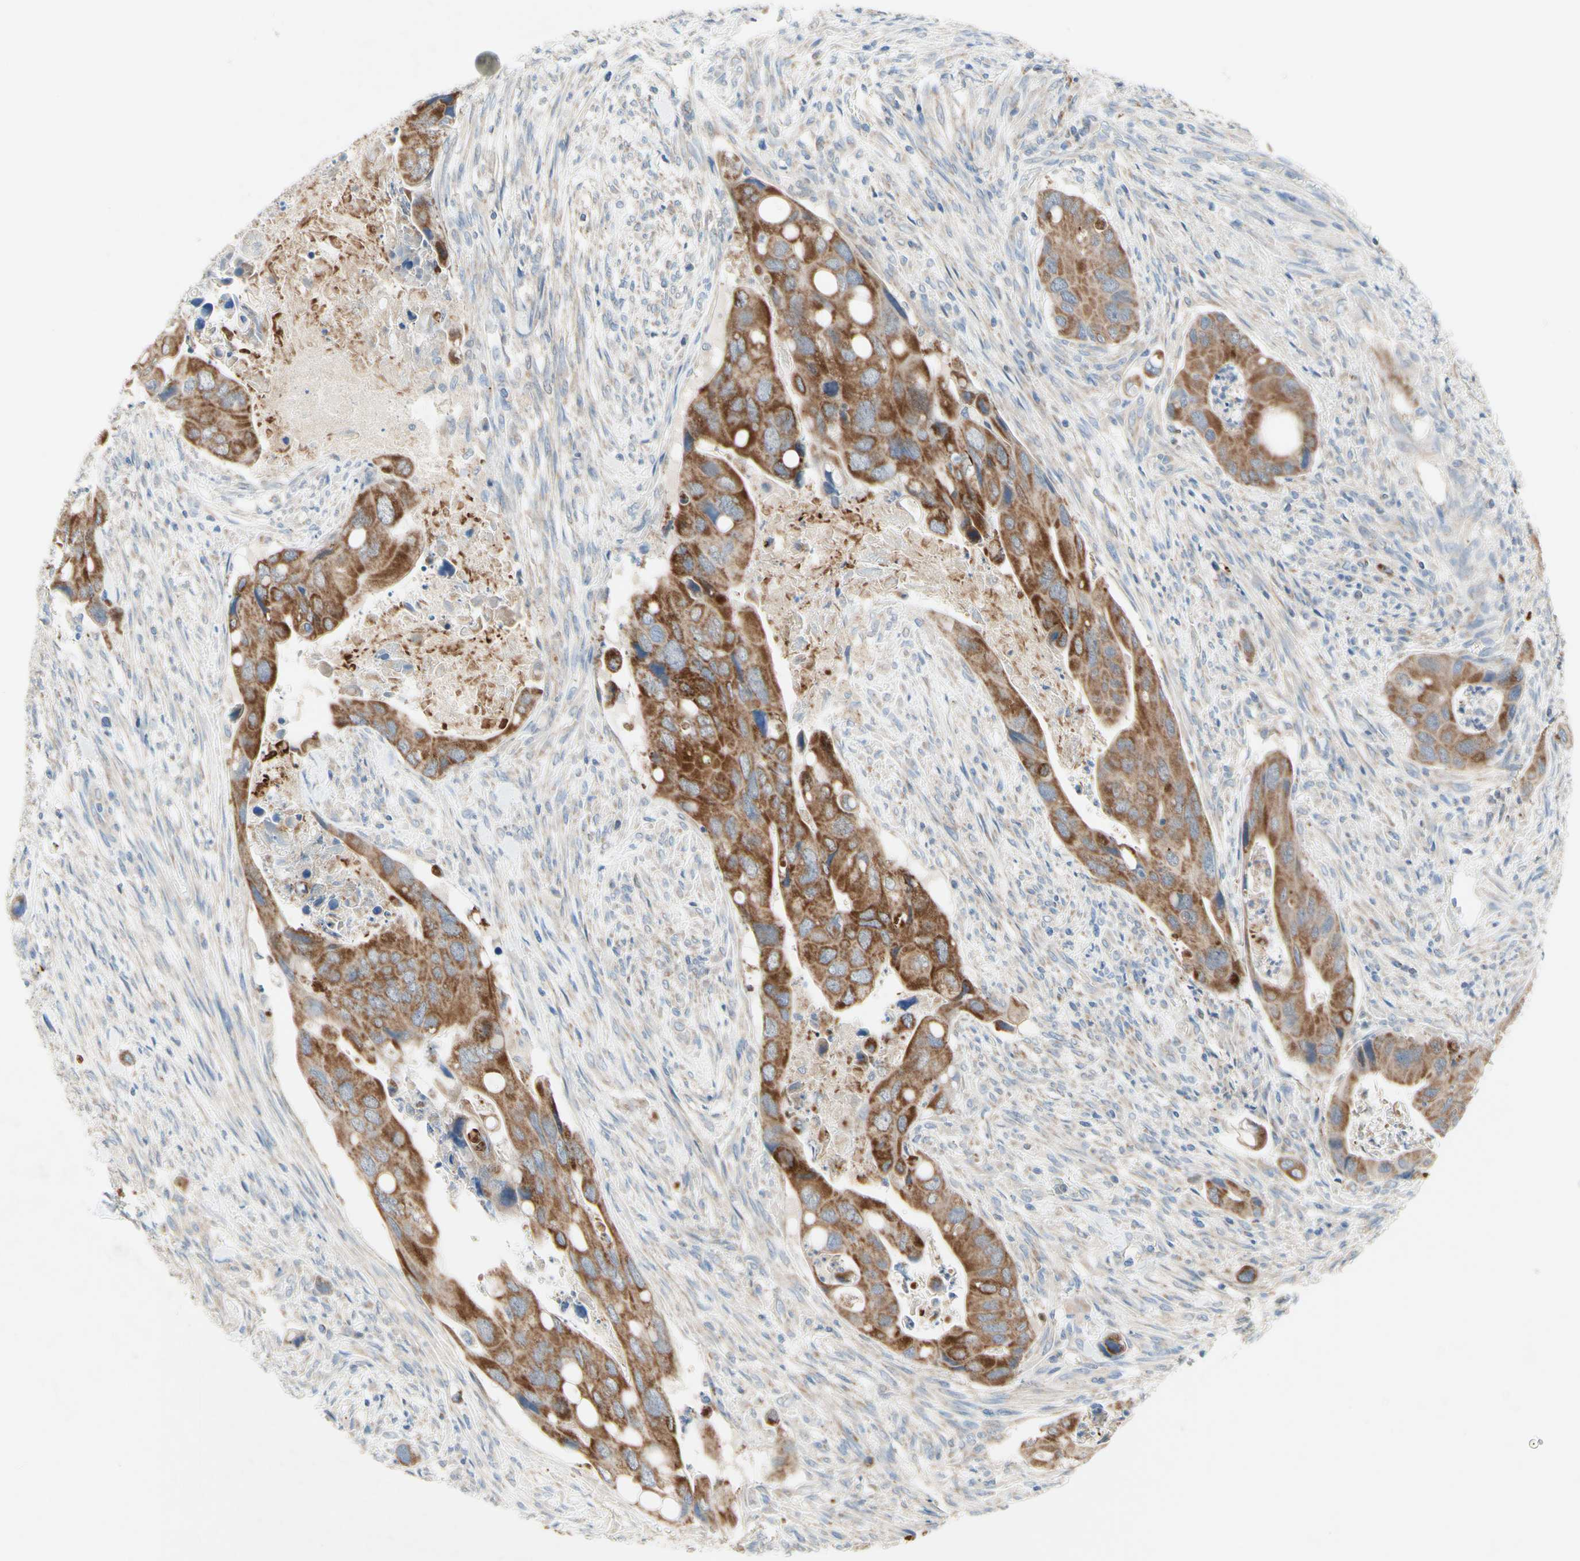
{"staining": {"intensity": "strong", "quantity": "25%-75%", "location": "cytoplasmic/membranous"}, "tissue": "colorectal cancer", "cell_type": "Tumor cells", "image_type": "cancer", "snomed": [{"axis": "morphology", "description": "Adenocarcinoma, NOS"}, {"axis": "topography", "description": "Rectum"}], "caption": "Human colorectal adenocarcinoma stained for a protein (brown) shows strong cytoplasmic/membranous positive staining in about 25%-75% of tumor cells.", "gene": "MFF", "patient": {"sex": "female", "age": 57}}